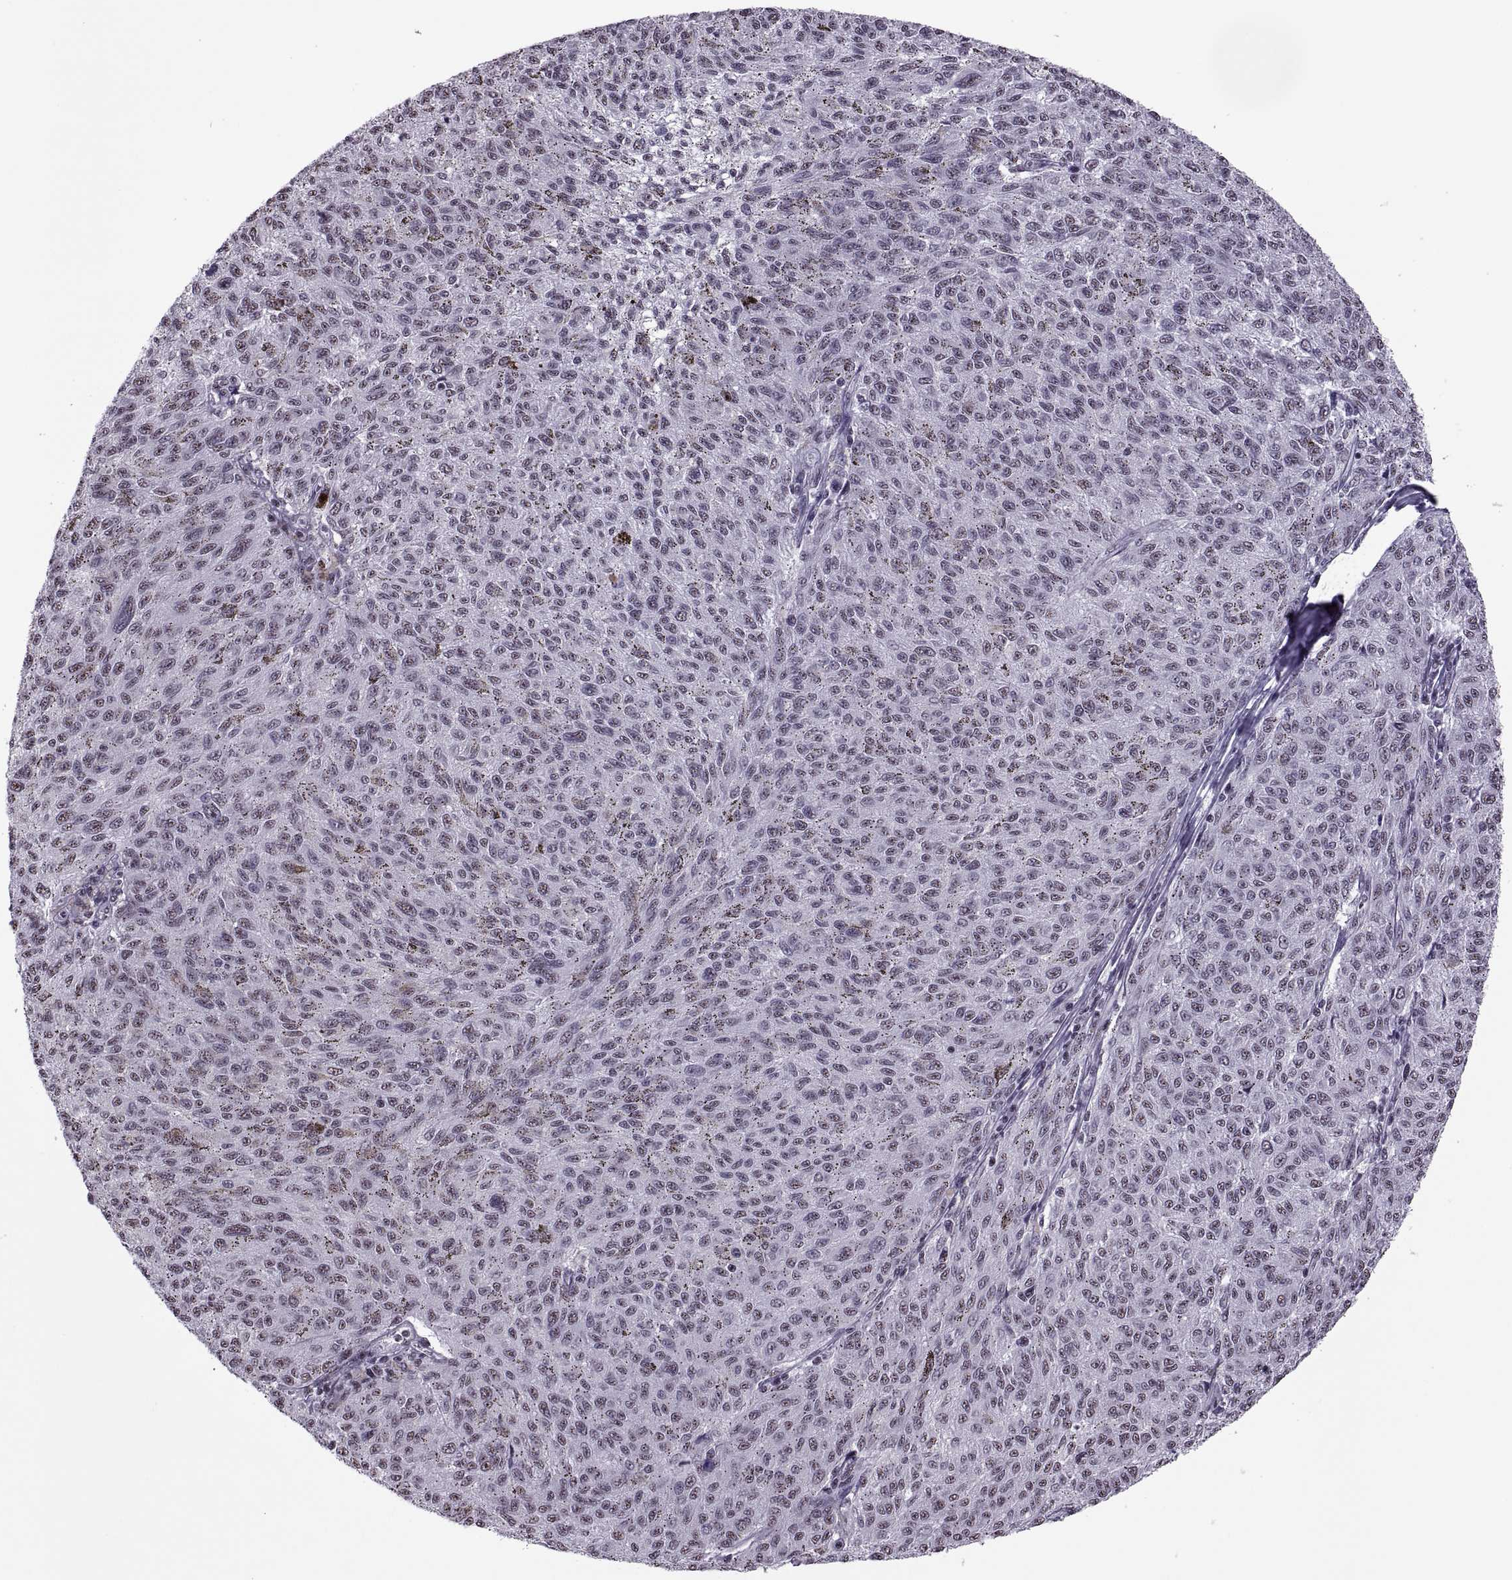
{"staining": {"intensity": "weak", "quantity": "<25%", "location": "nuclear"}, "tissue": "melanoma", "cell_type": "Tumor cells", "image_type": "cancer", "snomed": [{"axis": "morphology", "description": "Malignant melanoma, NOS"}, {"axis": "topography", "description": "Skin"}], "caption": "Tumor cells show no significant protein expression in melanoma. Nuclei are stained in blue.", "gene": "MAGEA4", "patient": {"sex": "female", "age": 72}}